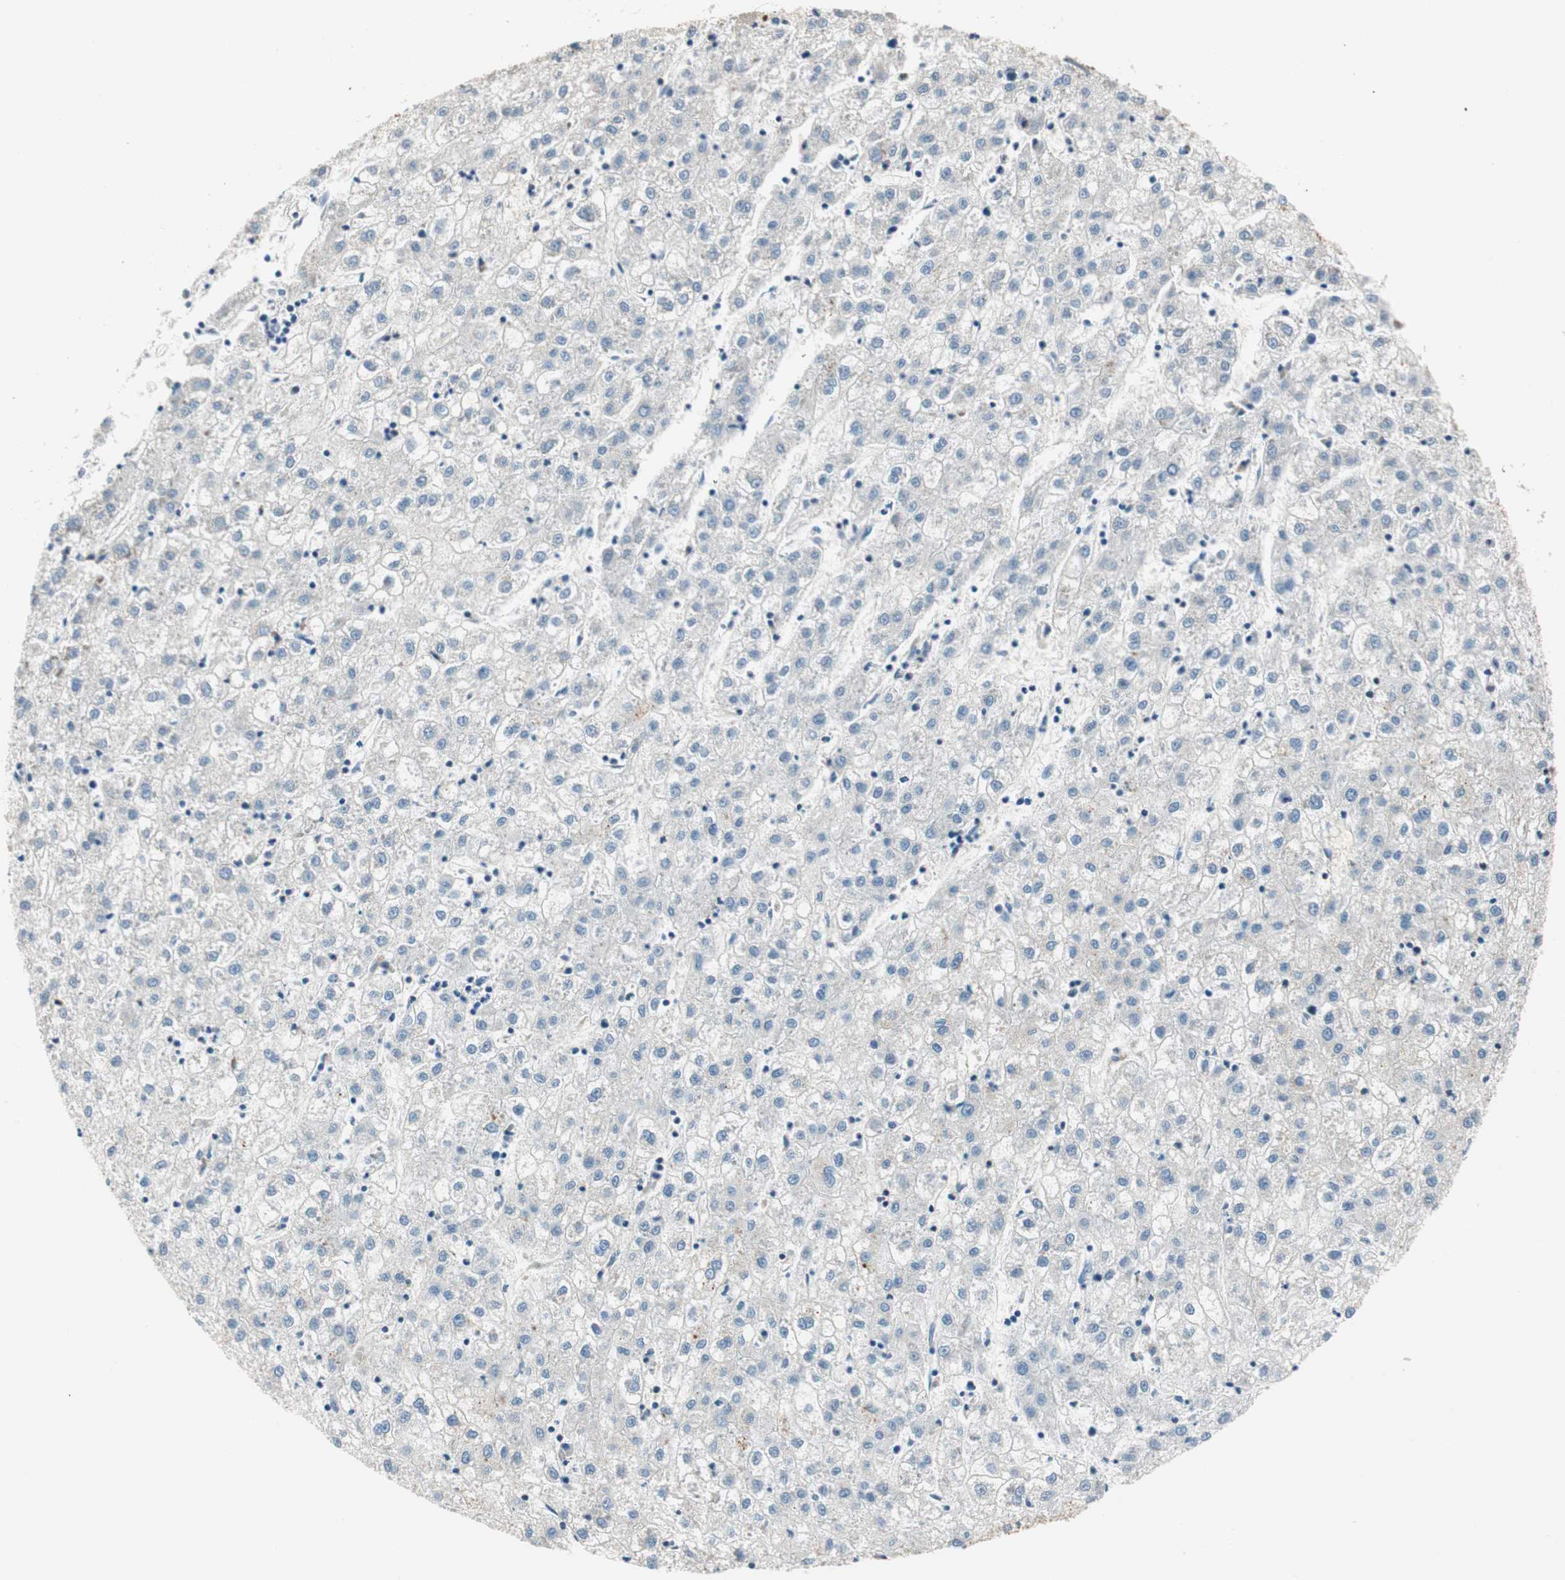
{"staining": {"intensity": "negative", "quantity": "none", "location": "none"}, "tissue": "liver cancer", "cell_type": "Tumor cells", "image_type": "cancer", "snomed": [{"axis": "morphology", "description": "Carcinoma, Hepatocellular, NOS"}, {"axis": "topography", "description": "Liver"}], "caption": "DAB (3,3'-diaminobenzidine) immunohistochemical staining of liver hepatocellular carcinoma reveals no significant positivity in tumor cells.", "gene": "RORB", "patient": {"sex": "male", "age": 72}}